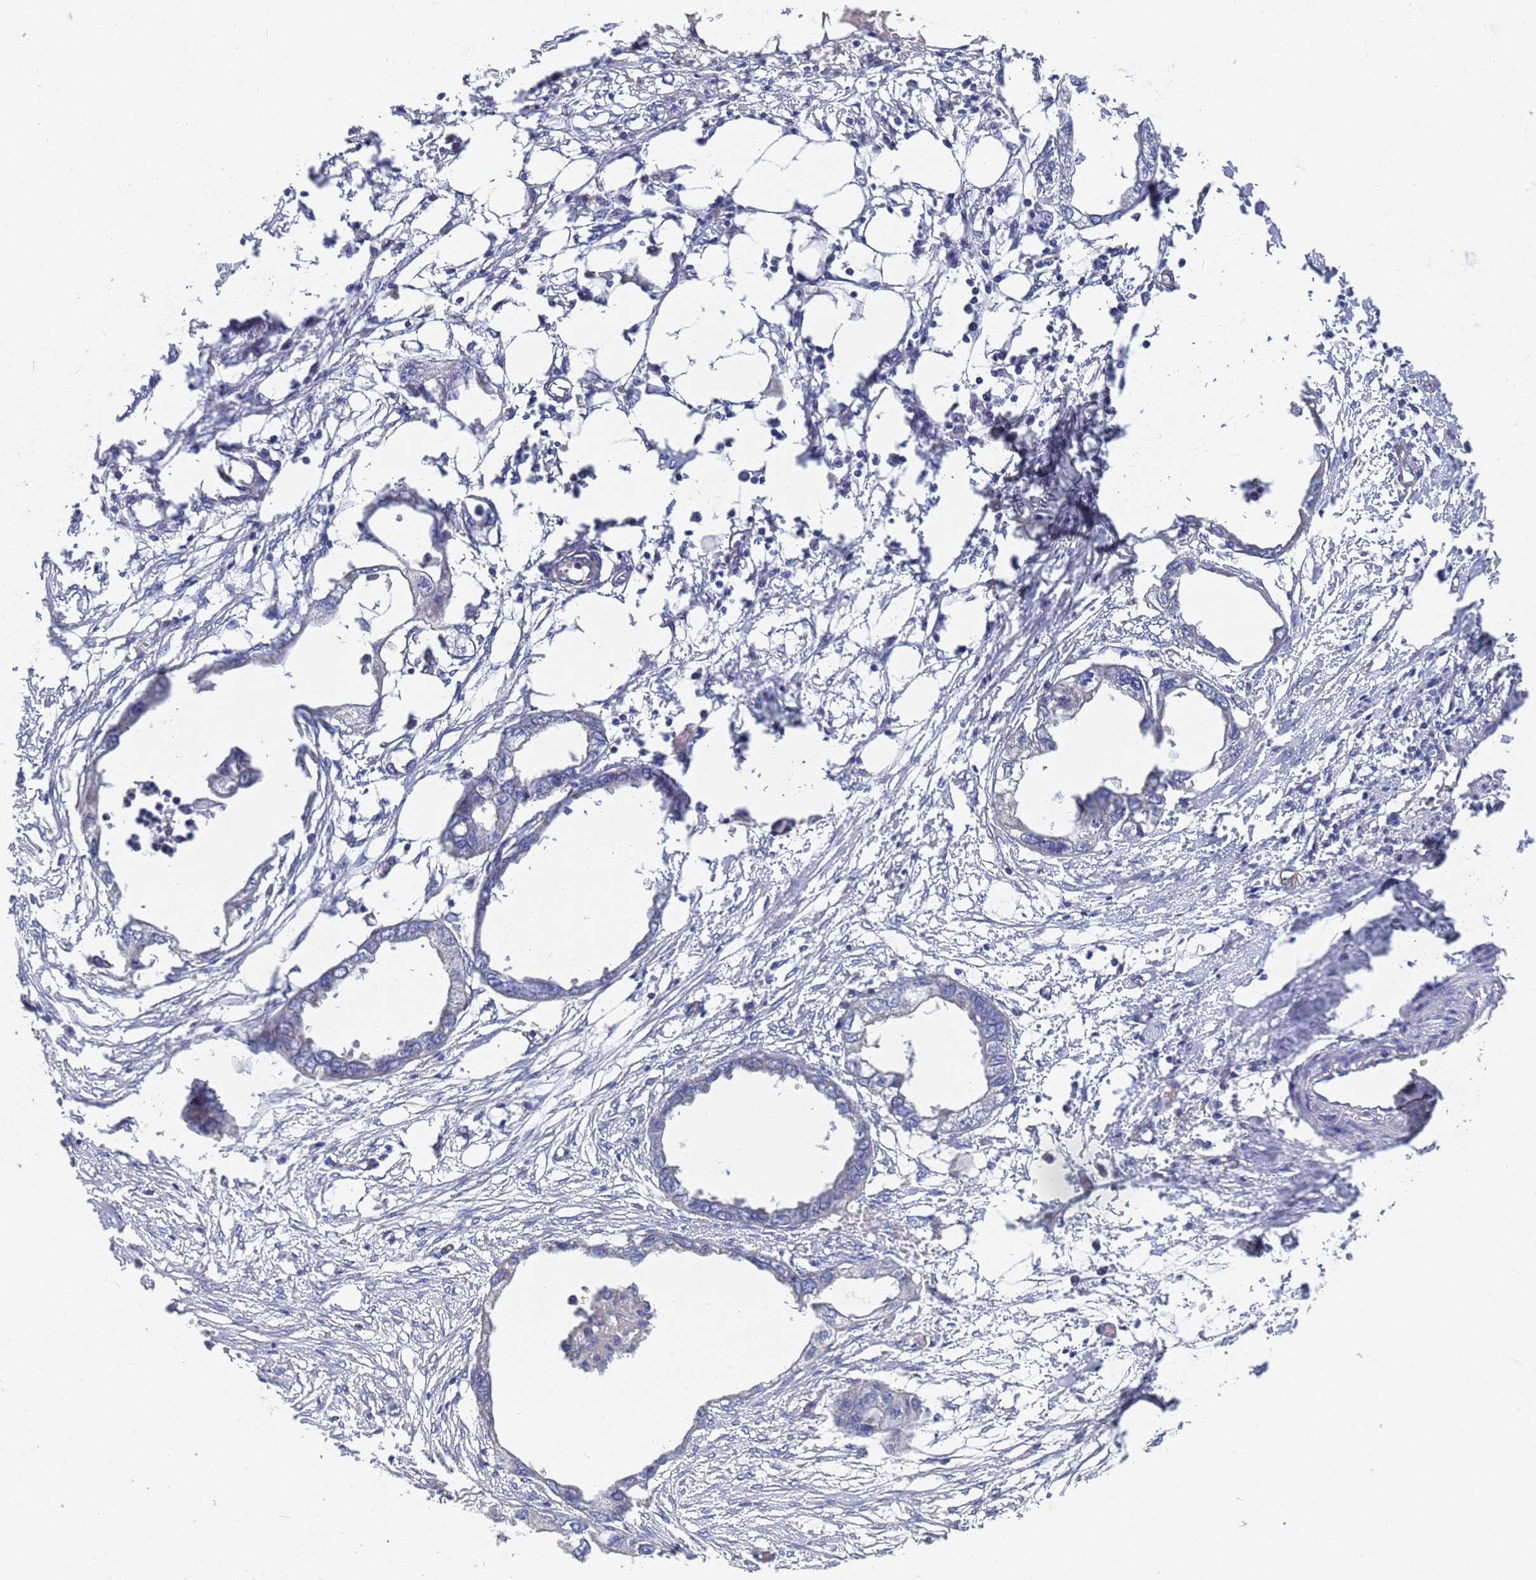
{"staining": {"intensity": "negative", "quantity": "none", "location": "none"}, "tissue": "endometrial cancer", "cell_type": "Tumor cells", "image_type": "cancer", "snomed": [{"axis": "morphology", "description": "Adenocarcinoma, NOS"}, {"axis": "morphology", "description": "Adenocarcinoma, metastatic, NOS"}, {"axis": "topography", "description": "Adipose tissue"}, {"axis": "topography", "description": "Endometrium"}], "caption": "This is an immunohistochemistry (IHC) image of endometrial cancer. There is no positivity in tumor cells.", "gene": "ALS2CL", "patient": {"sex": "female", "age": 67}}